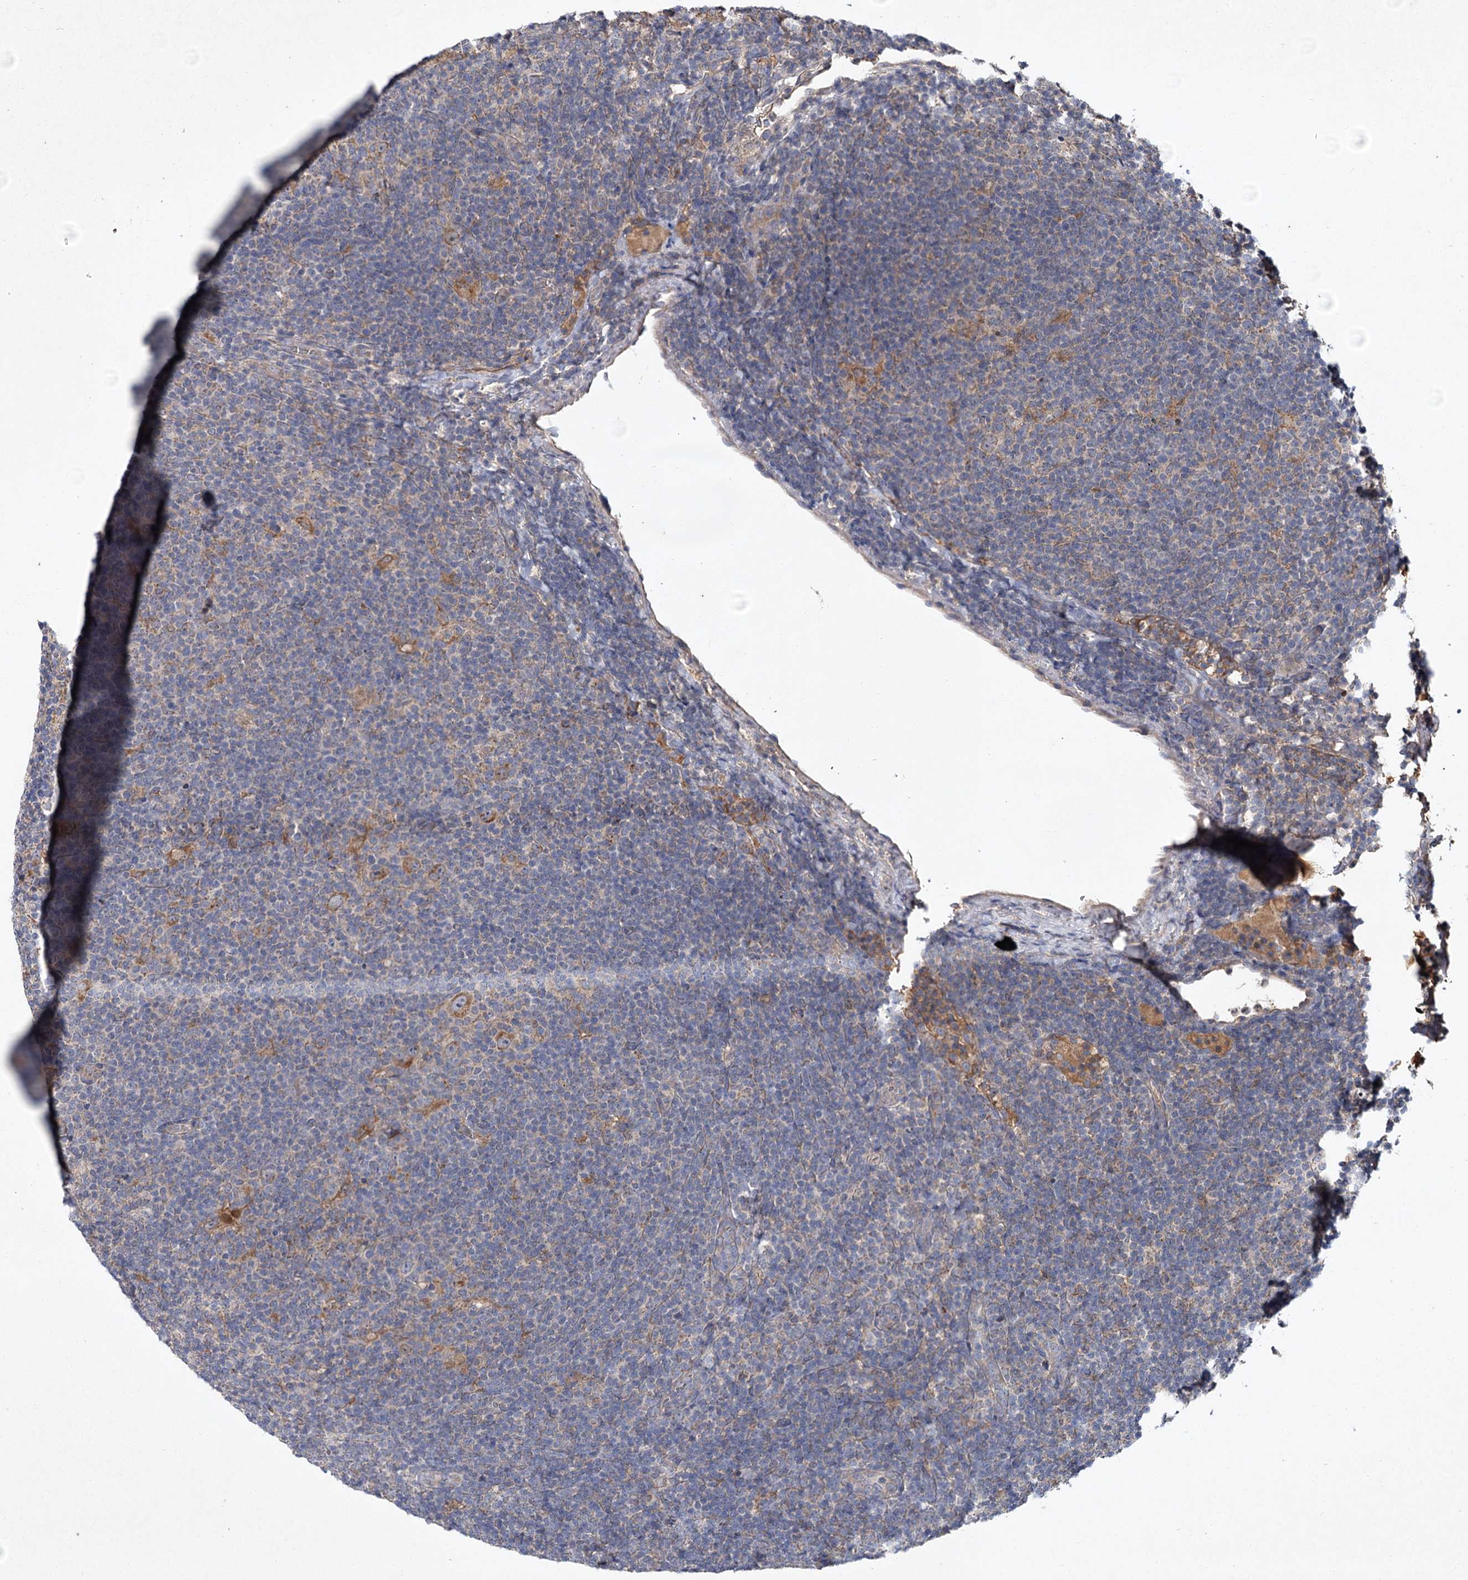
{"staining": {"intensity": "moderate", "quantity": ">75%", "location": "cytoplasmic/membranous"}, "tissue": "lymphoma", "cell_type": "Tumor cells", "image_type": "cancer", "snomed": [{"axis": "morphology", "description": "Hodgkin's disease, NOS"}, {"axis": "topography", "description": "Lymph node"}], "caption": "Protein expression analysis of human Hodgkin's disease reveals moderate cytoplasmic/membranous expression in about >75% of tumor cells.", "gene": "MFN1", "patient": {"sex": "female", "age": 57}}